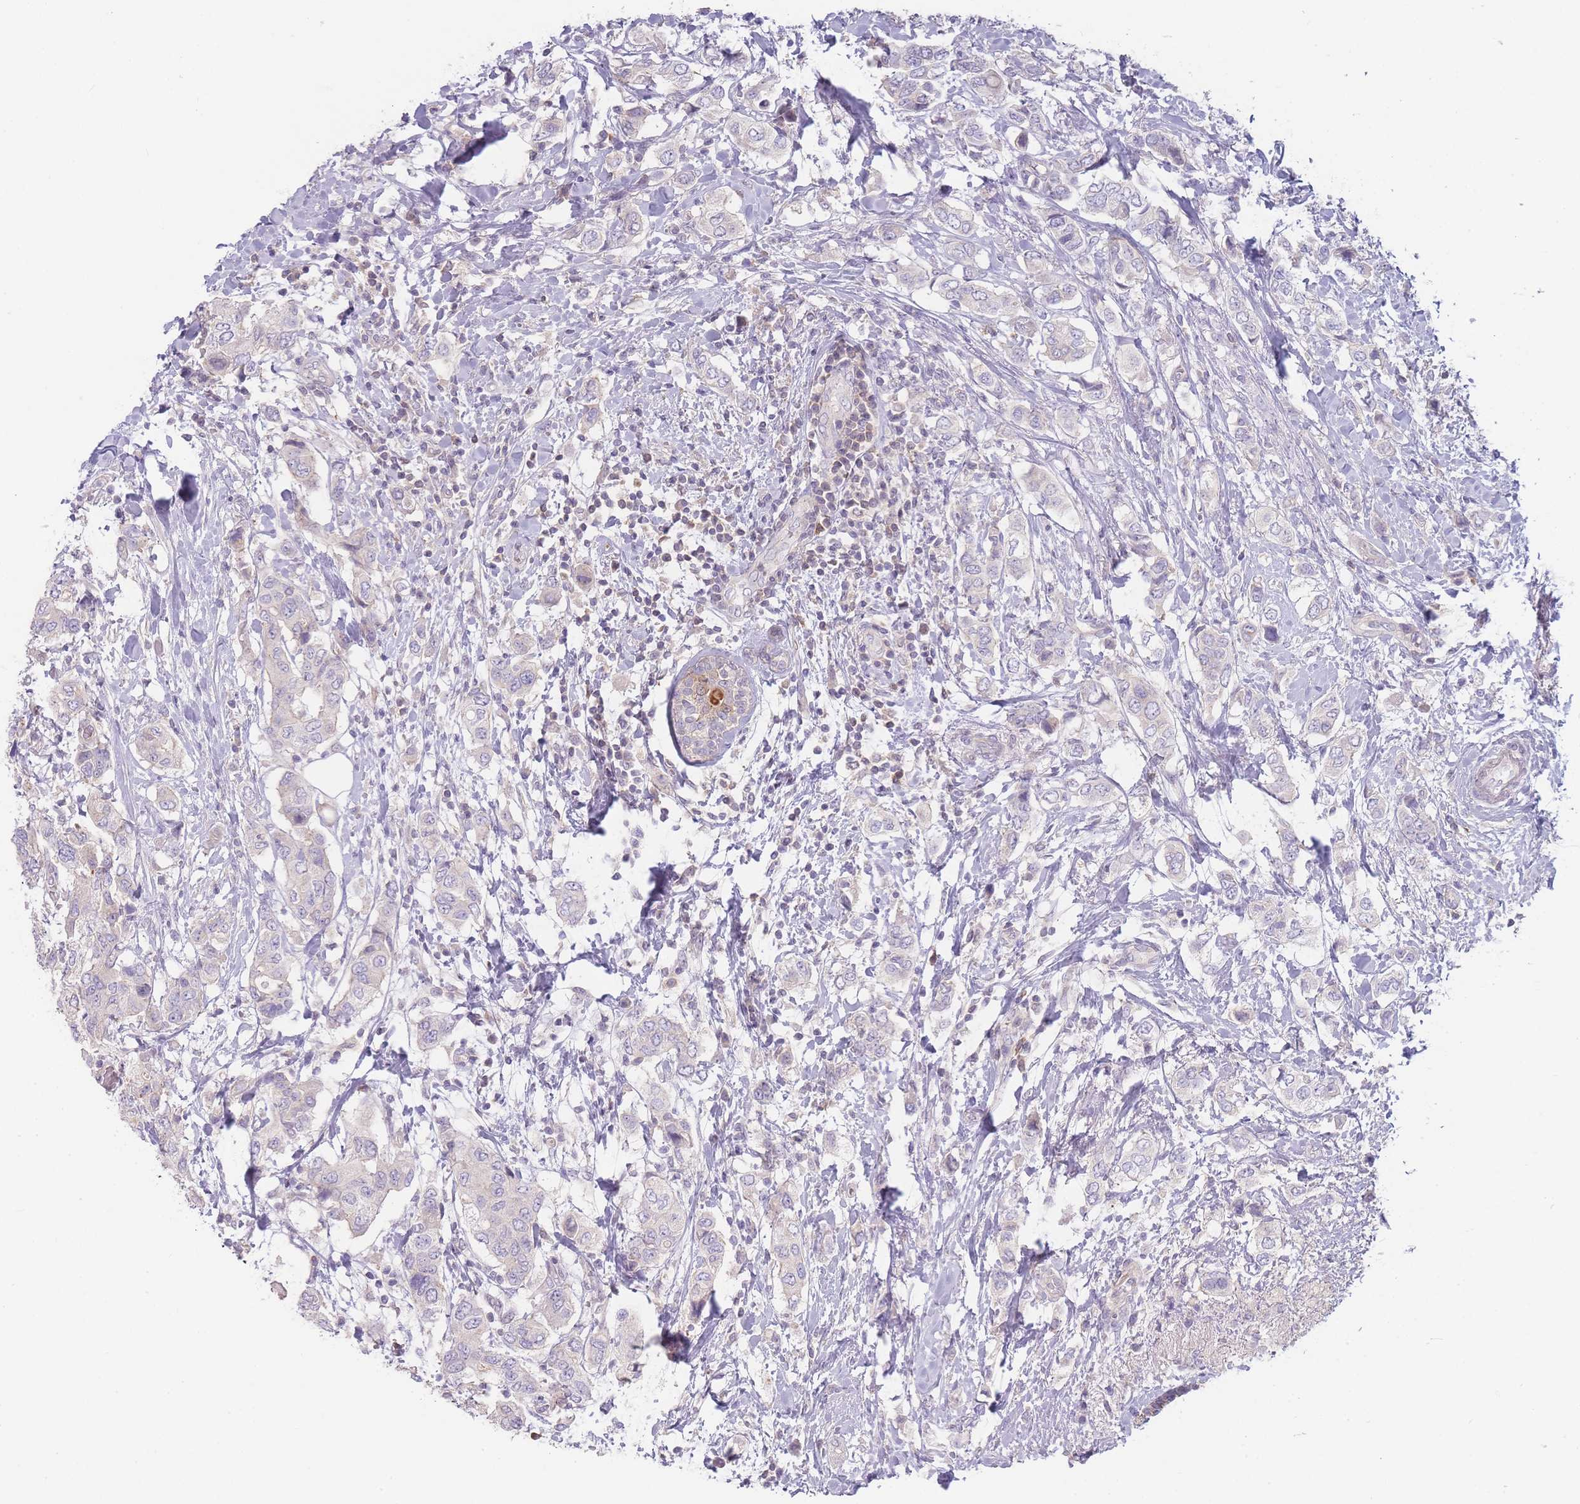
{"staining": {"intensity": "negative", "quantity": "none", "location": "none"}, "tissue": "breast cancer", "cell_type": "Tumor cells", "image_type": "cancer", "snomed": [{"axis": "morphology", "description": "Lobular carcinoma"}, {"axis": "topography", "description": "Breast"}], "caption": "Protein analysis of lobular carcinoma (breast) reveals no significant staining in tumor cells.", "gene": "SPHKAP", "patient": {"sex": "female", "age": 51}}